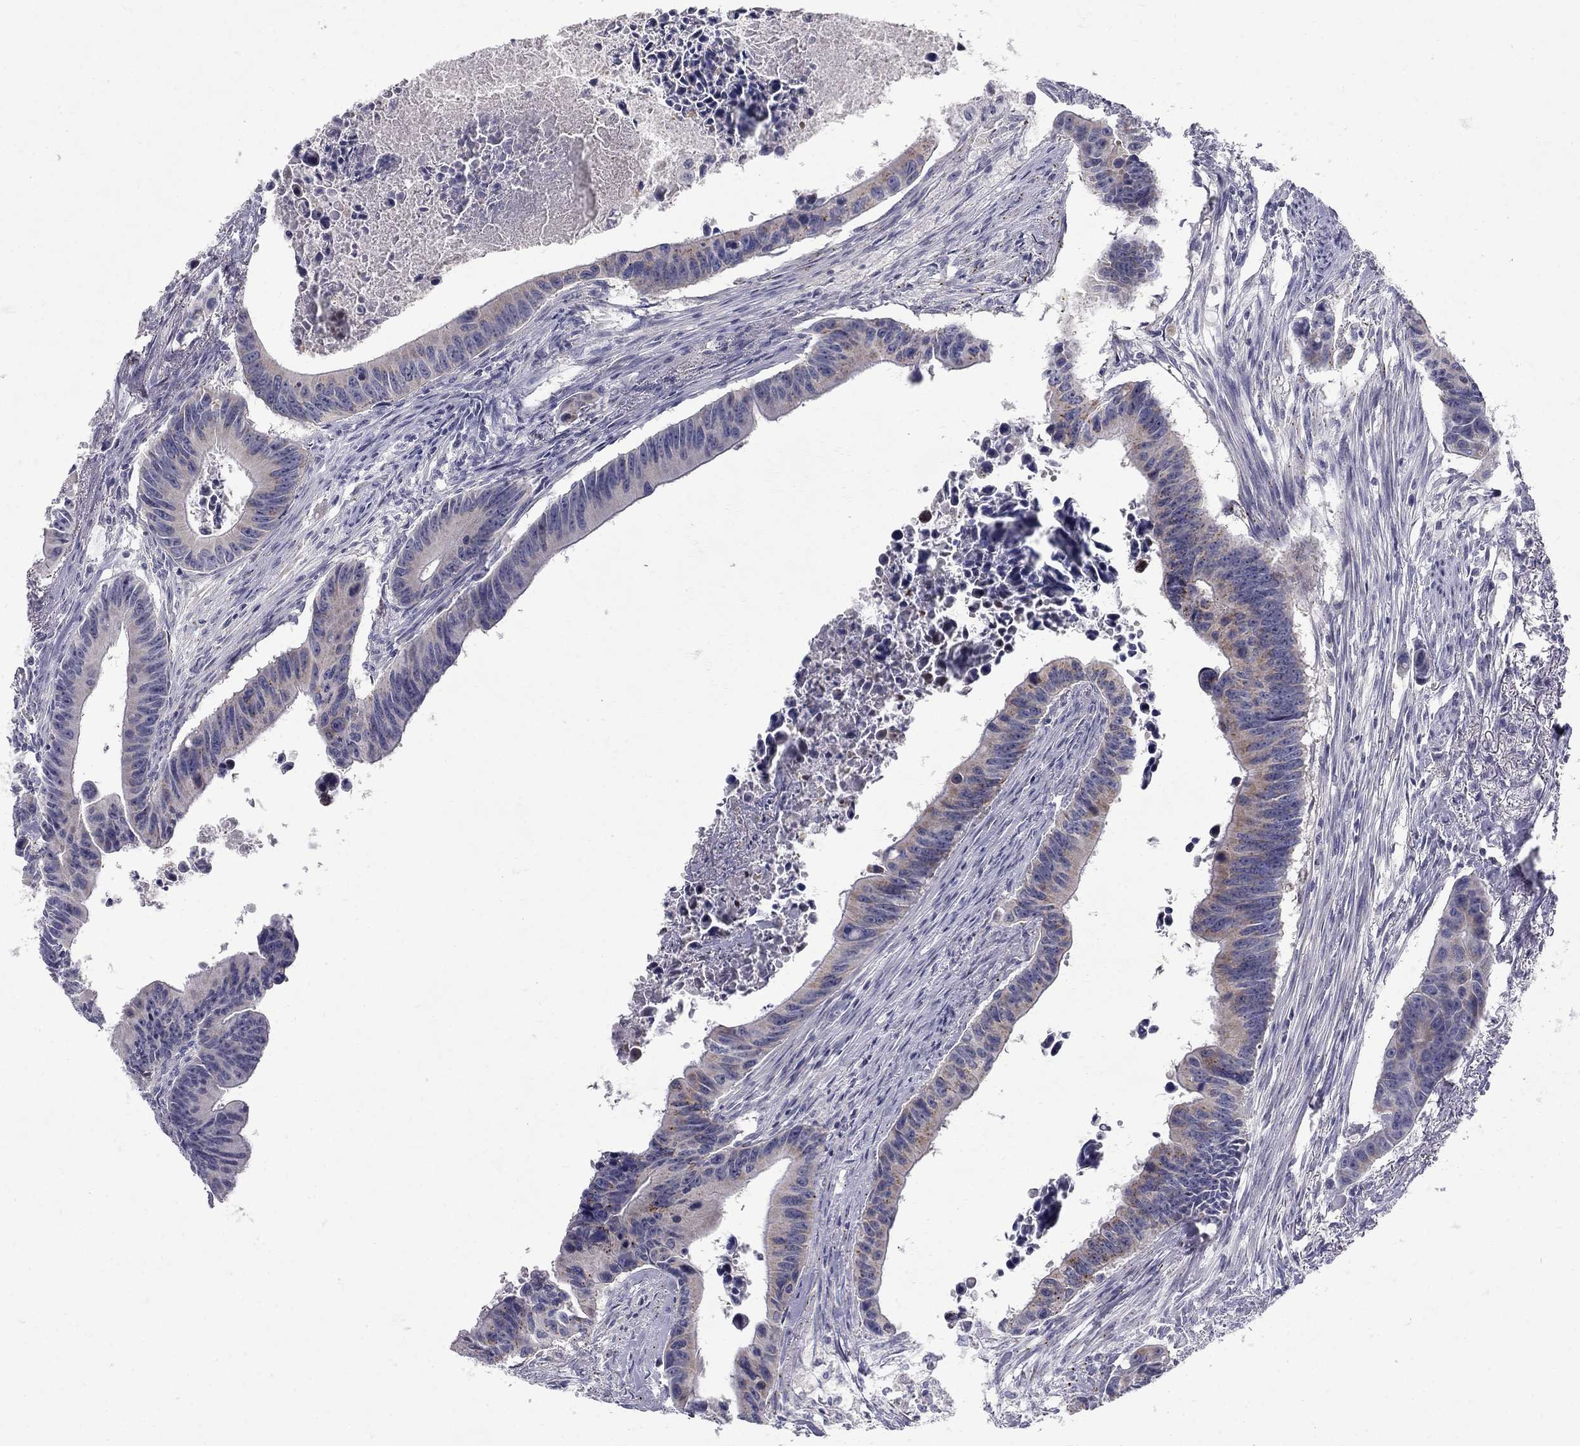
{"staining": {"intensity": "weak", "quantity": "<25%", "location": "cytoplasmic/membranous"}, "tissue": "colorectal cancer", "cell_type": "Tumor cells", "image_type": "cancer", "snomed": [{"axis": "morphology", "description": "Adenocarcinoma, NOS"}, {"axis": "topography", "description": "Colon"}], "caption": "Tumor cells are negative for protein expression in human colorectal adenocarcinoma.", "gene": "CLIC6", "patient": {"sex": "female", "age": 87}}